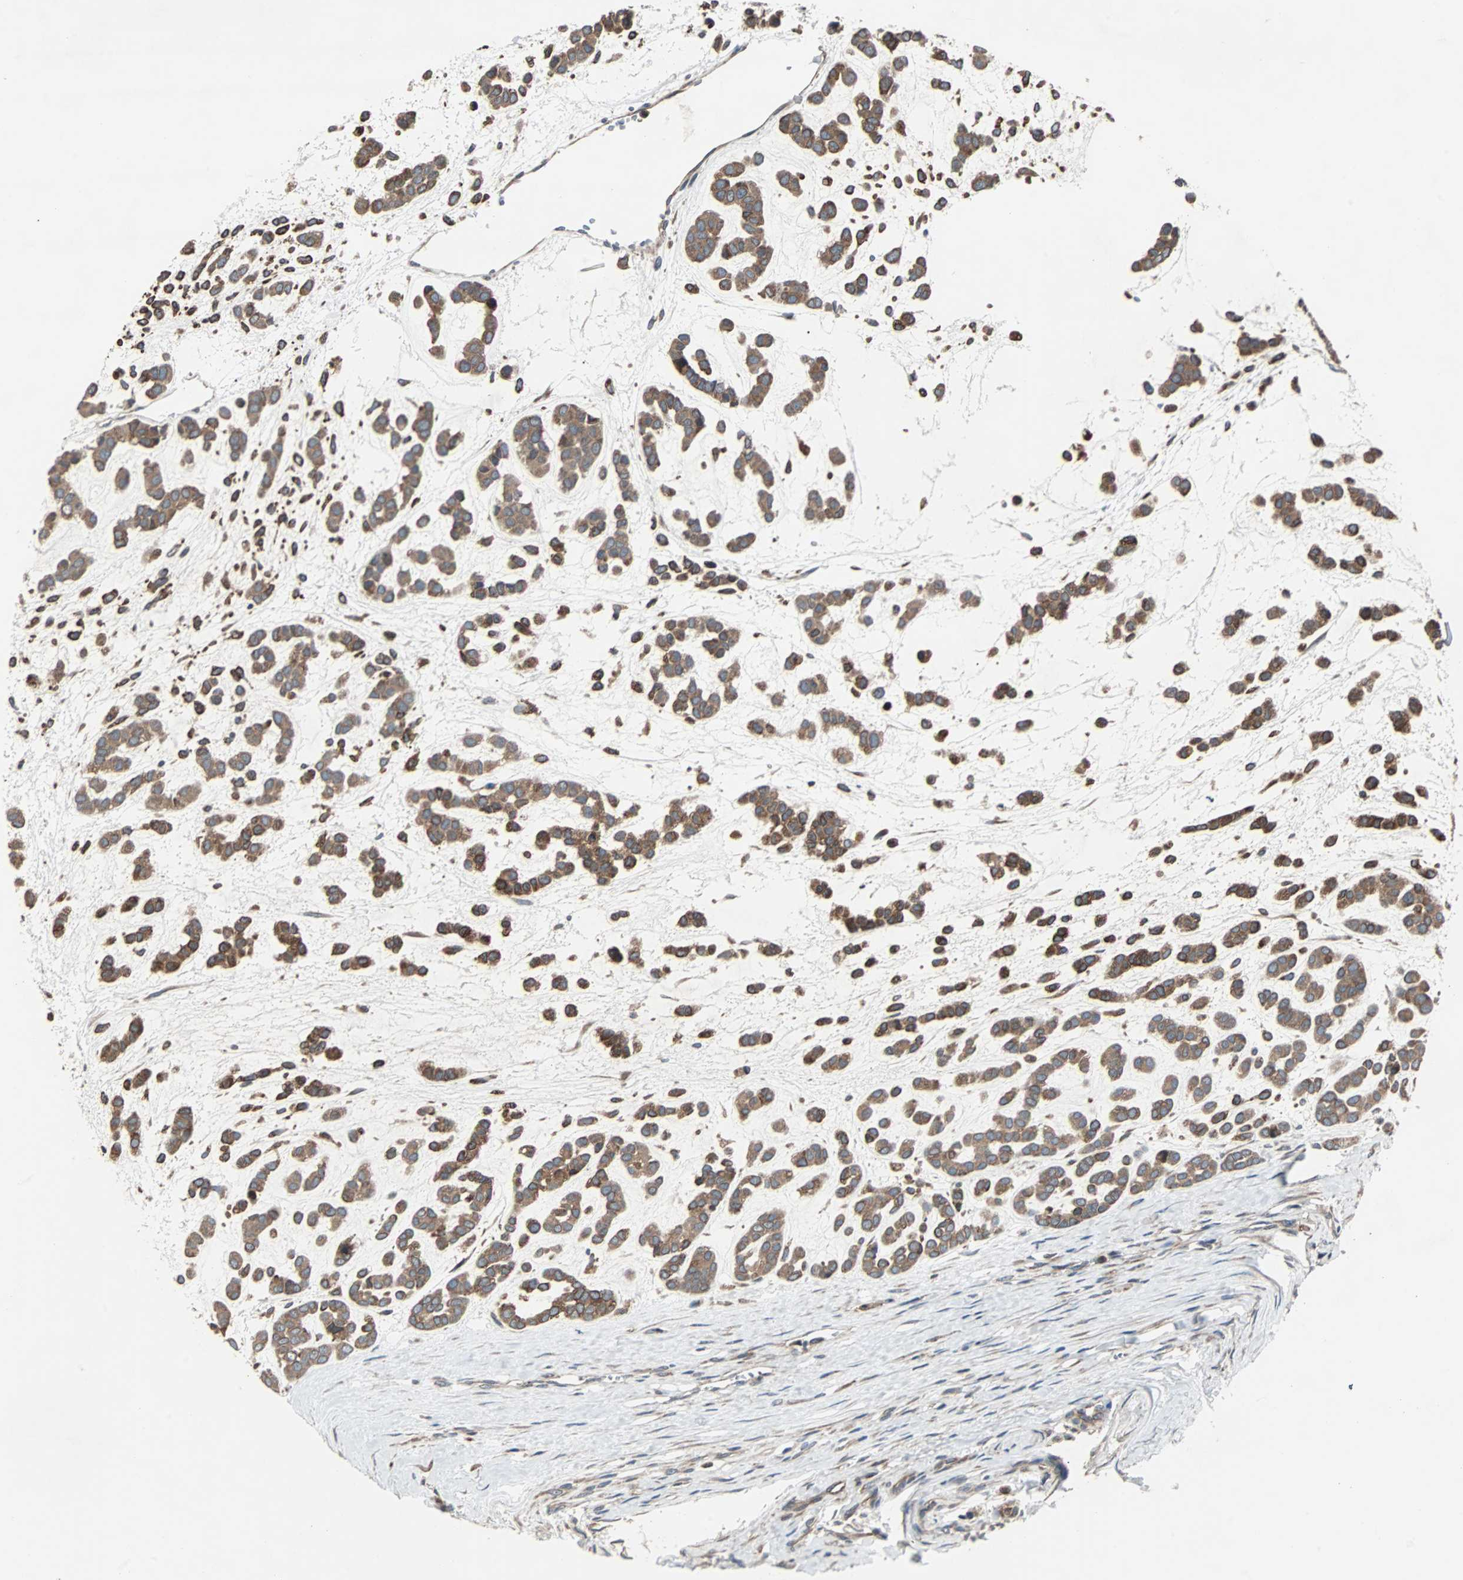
{"staining": {"intensity": "moderate", "quantity": ">75%", "location": "cytoplasmic/membranous"}, "tissue": "head and neck cancer", "cell_type": "Tumor cells", "image_type": "cancer", "snomed": [{"axis": "morphology", "description": "Adenocarcinoma, NOS"}, {"axis": "morphology", "description": "Adenoma, NOS"}, {"axis": "topography", "description": "Head-Neck"}], "caption": "IHC (DAB) staining of head and neck cancer (adenoma) displays moderate cytoplasmic/membranous protein positivity in approximately >75% of tumor cells.", "gene": "RAB7A", "patient": {"sex": "female", "age": 55}}